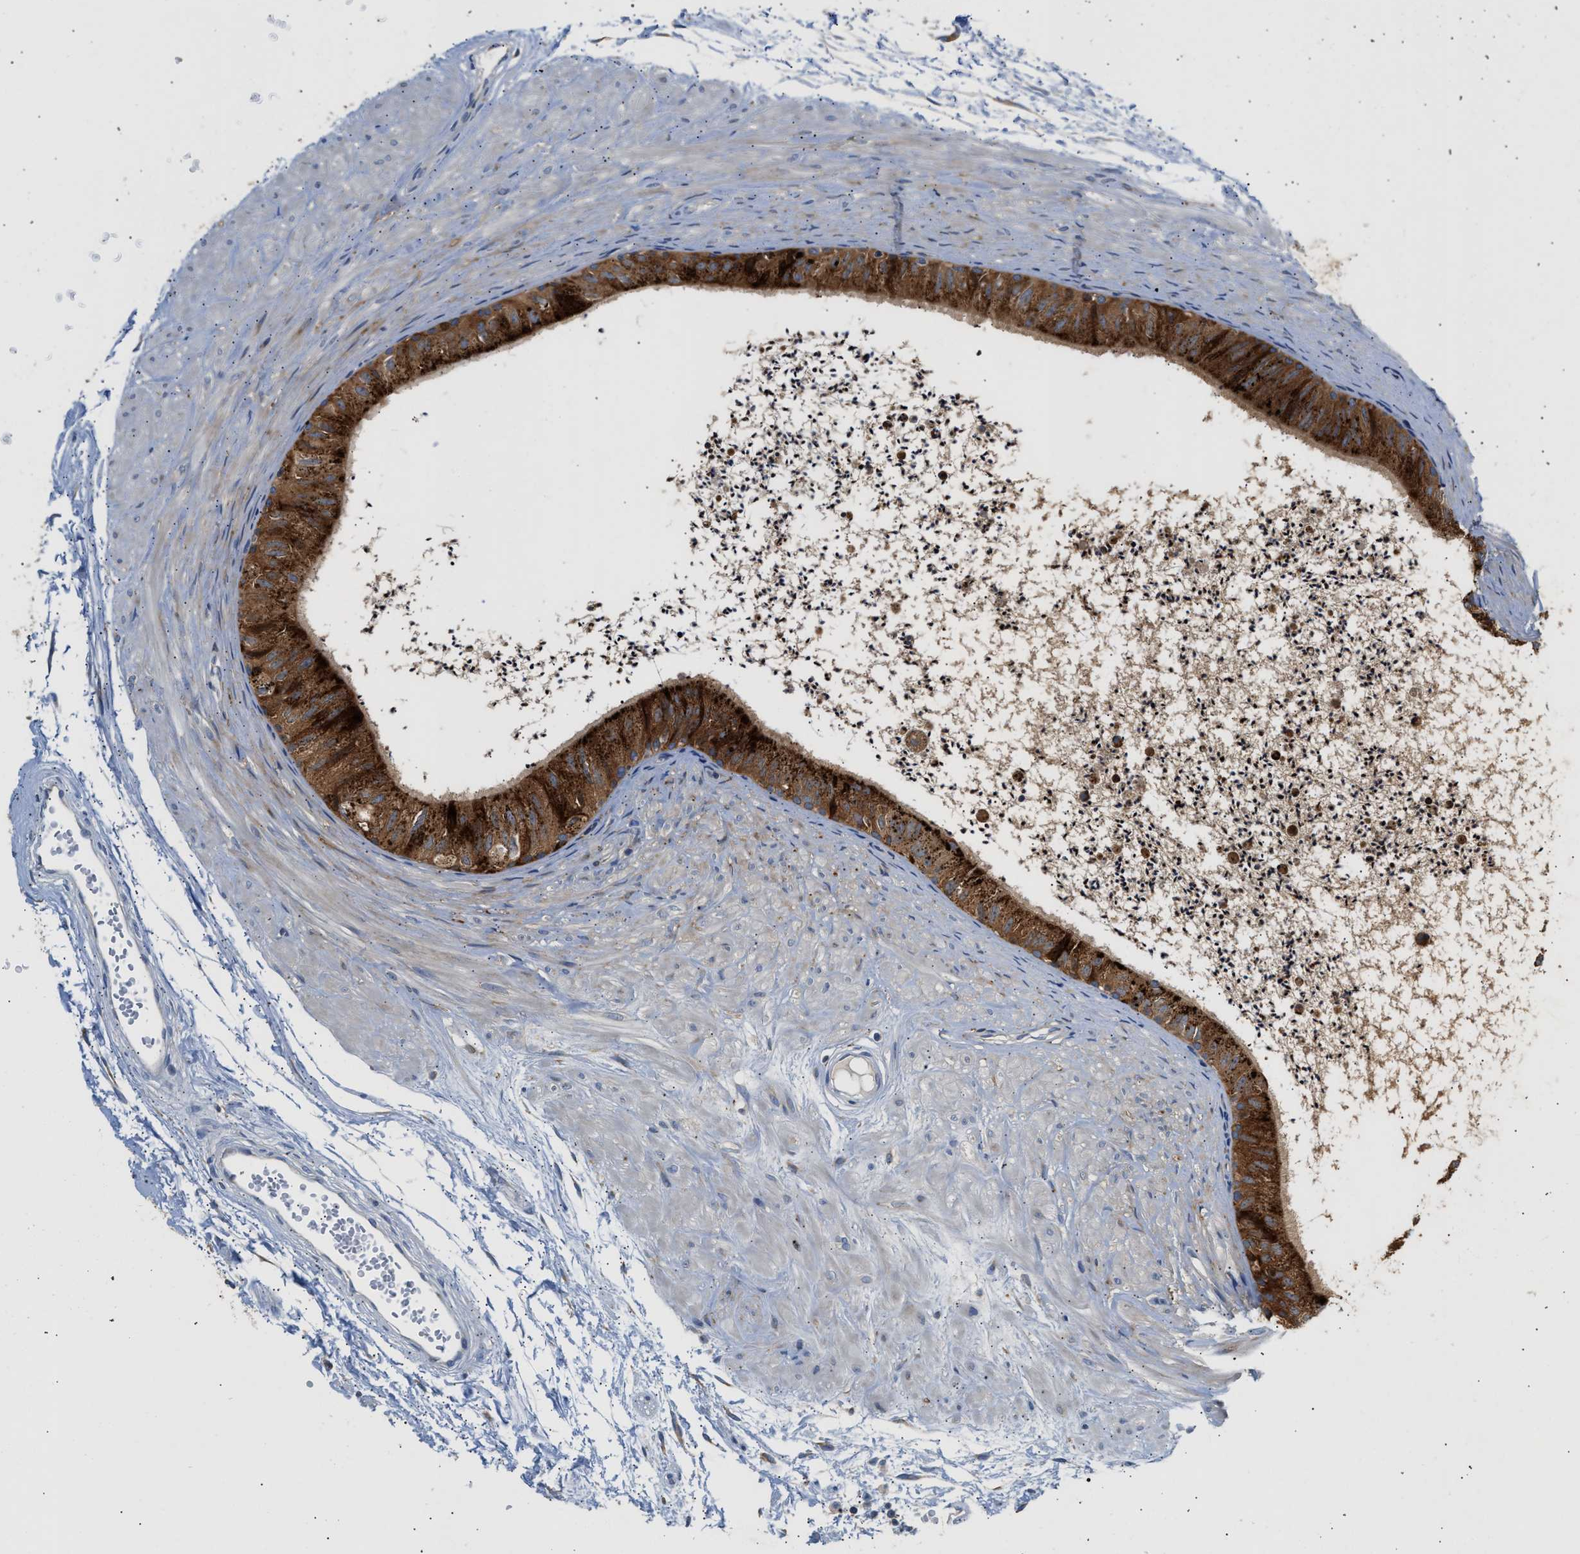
{"staining": {"intensity": "strong", "quantity": ">75%", "location": "cytoplasmic/membranous"}, "tissue": "epididymis", "cell_type": "Glandular cells", "image_type": "normal", "snomed": [{"axis": "morphology", "description": "Normal tissue, NOS"}, {"axis": "topography", "description": "Epididymis"}], "caption": "Immunohistochemical staining of normal human epididymis shows high levels of strong cytoplasmic/membranous staining in approximately >75% of glandular cells. The protein is shown in brown color, while the nuclei are stained blue.", "gene": "AMZ1", "patient": {"sex": "male", "age": 56}}